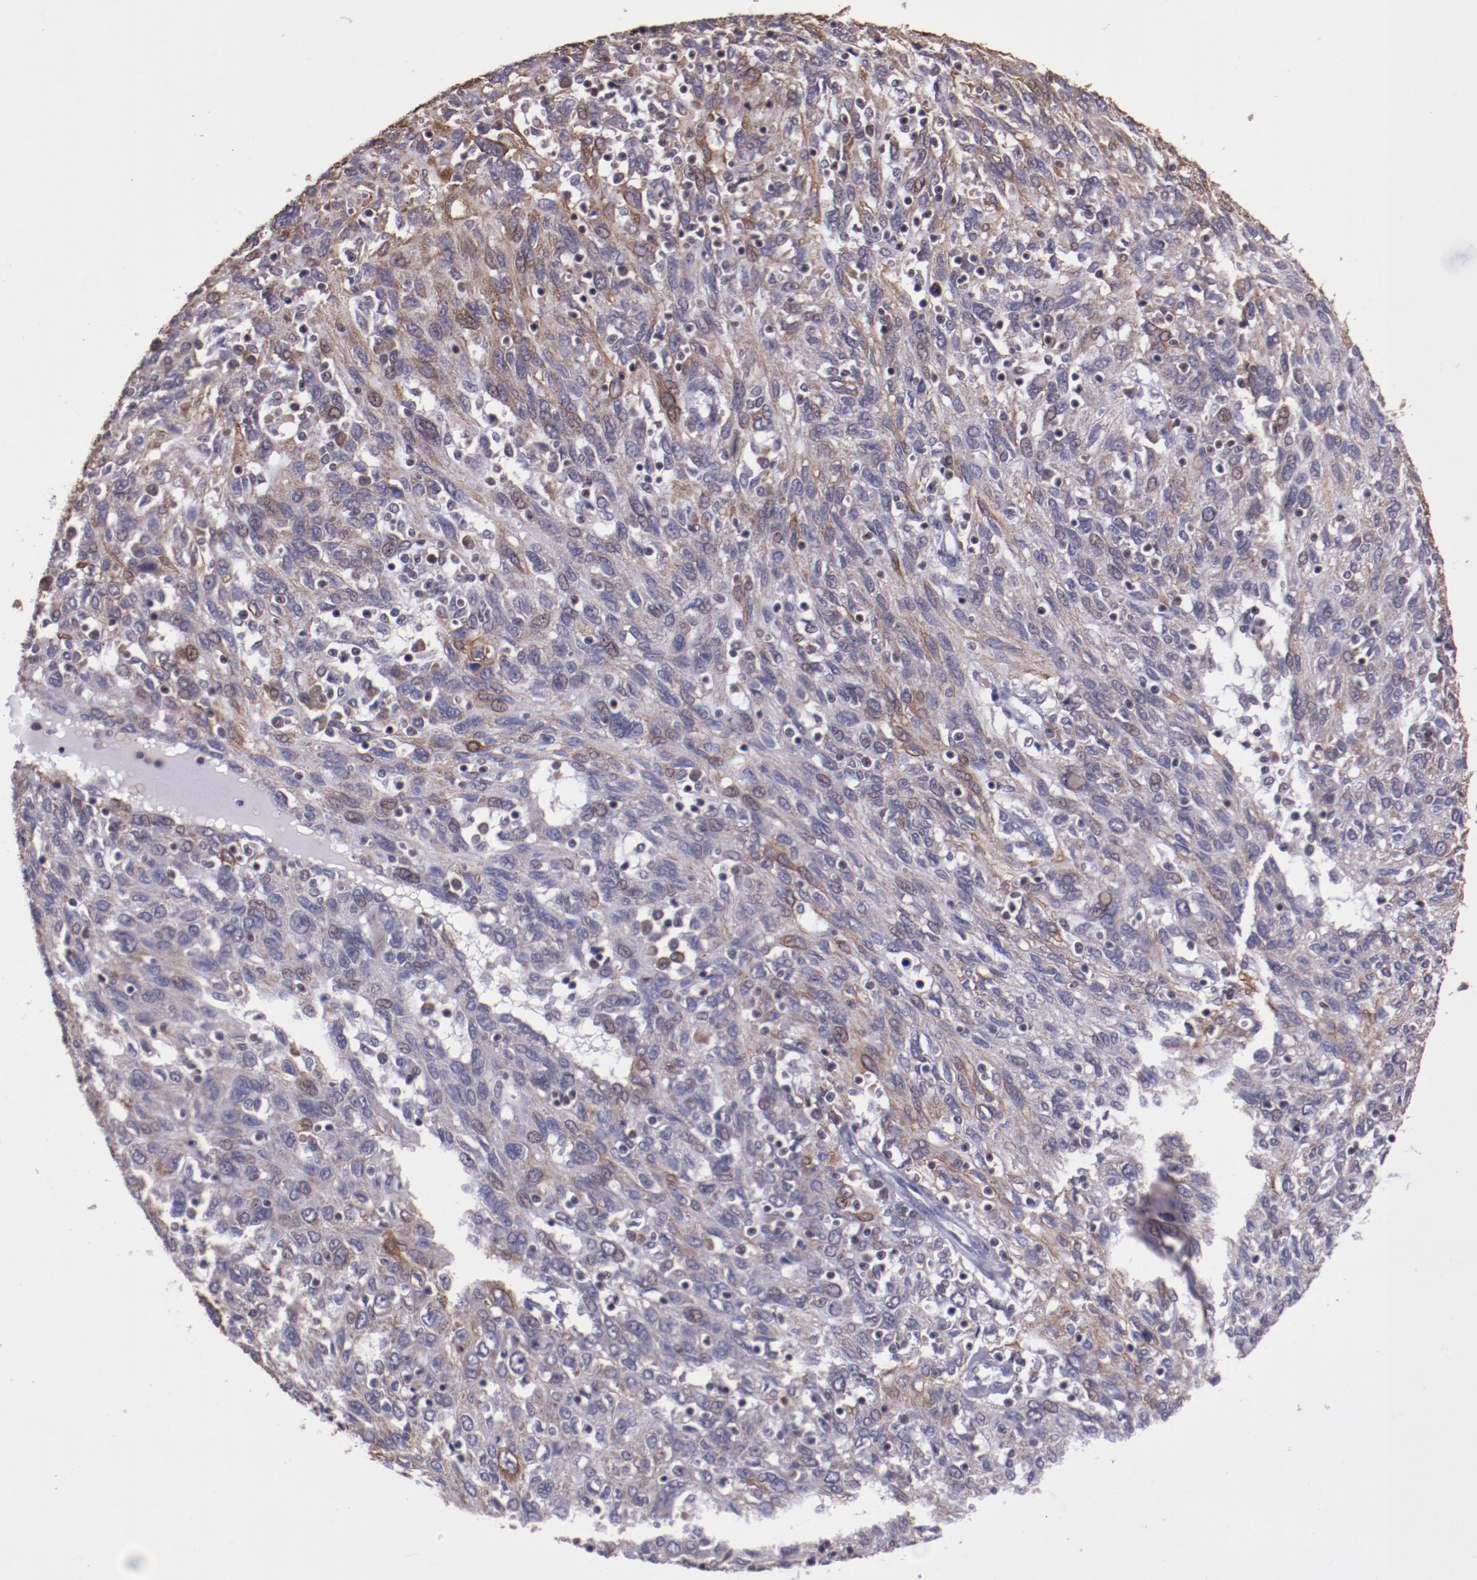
{"staining": {"intensity": "moderate", "quantity": "25%-75%", "location": "cytoplasmic/membranous"}, "tissue": "ovarian cancer", "cell_type": "Tumor cells", "image_type": "cancer", "snomed": [{"axis": "morphology", "description": "Carcinoma, endometroid"}, {"axis": "topography", "description": "Ovary"}], "caption": "Ovarian endometroid carcinoma tissue demonstrates moderate cytoplasmic/membranous positivity in about 25%-75% of tumor cells", "gene": "ELF1", "patient": {"sex": "female", "age": 50}}